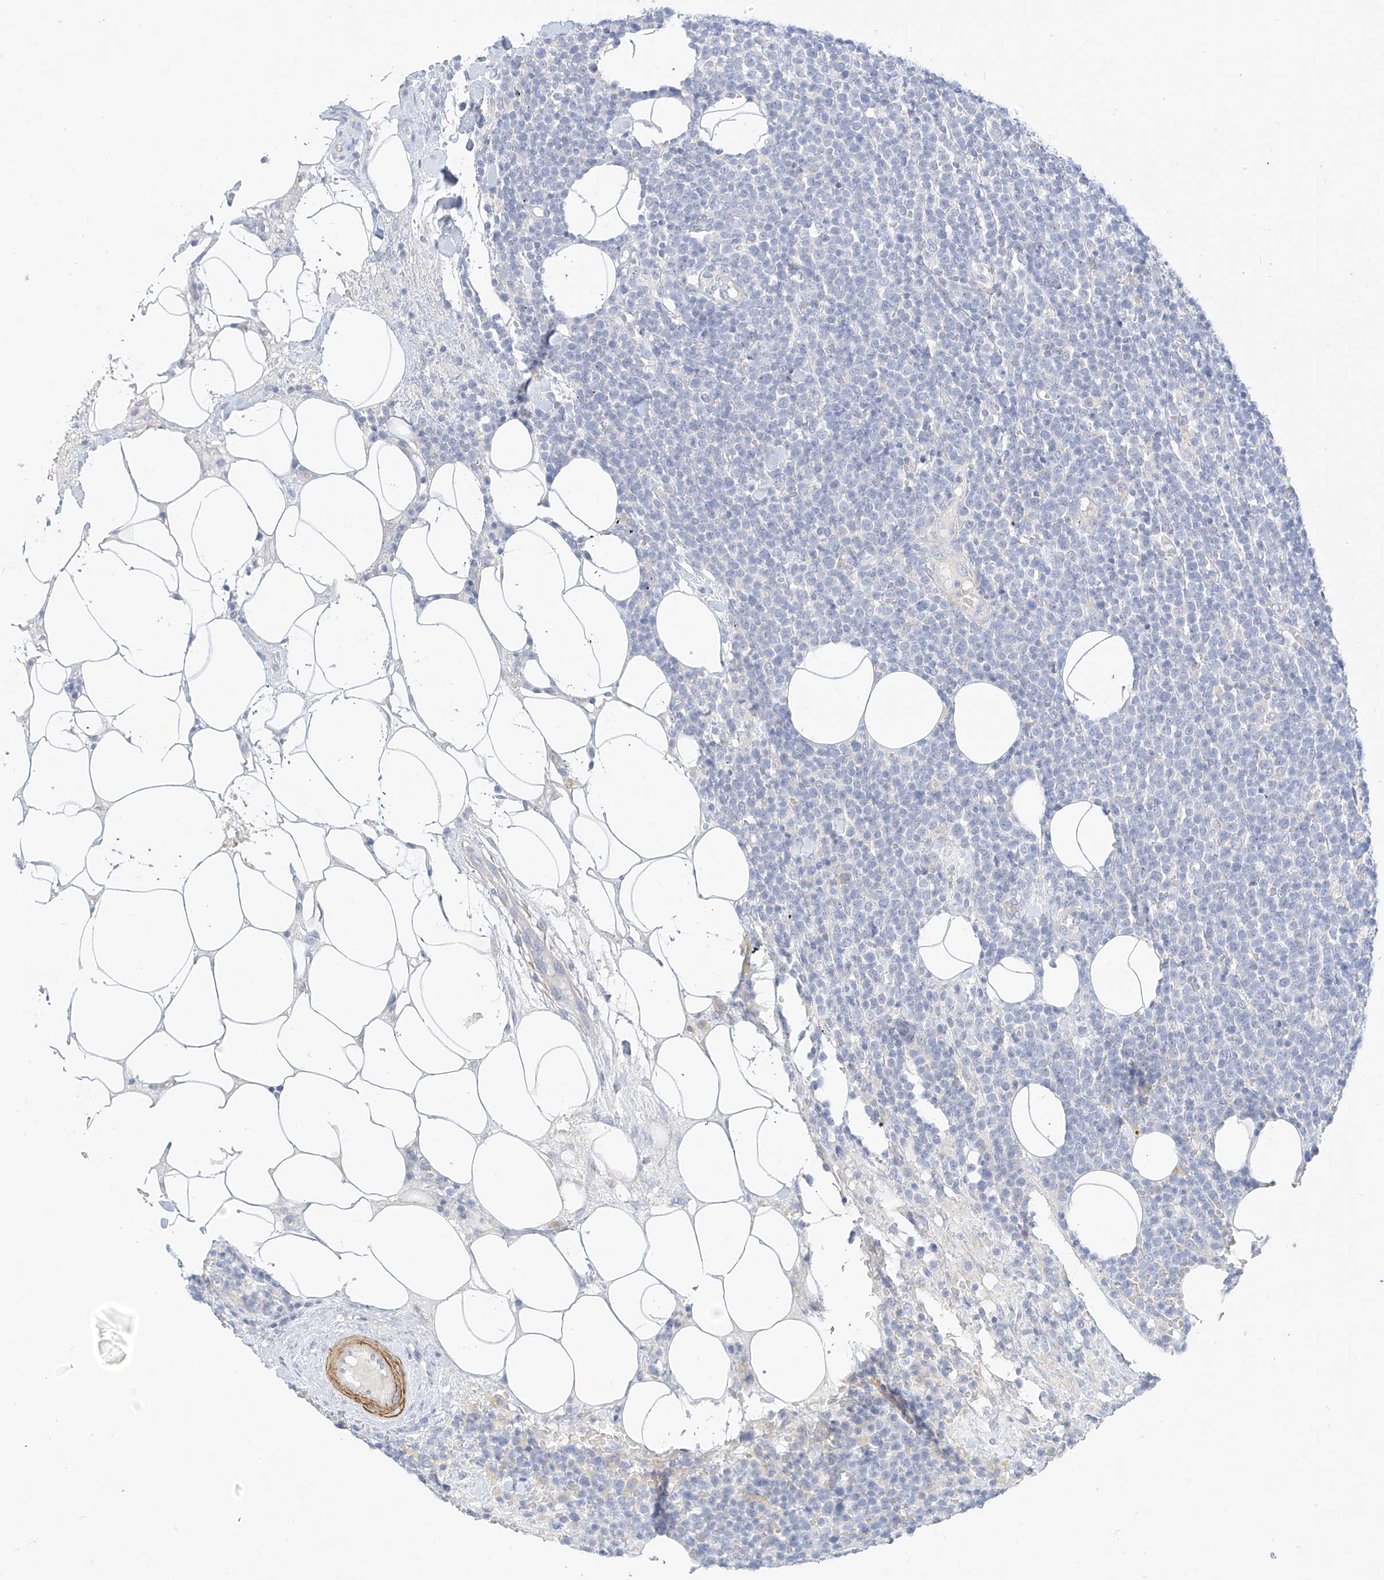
{"staining": {"intensity": "negative", "quantity": "none", "location": "none"}, "tissue": "lymphoma", "cell_type": "Tumor cells", "image_type": "cancer", "snomed": [{"axis": "morphology", "description": "Malignant lymphoma, non-Hodgkin's type, High grade"}, {"axis": "topography", "description": "Lymph node"}], "caption": "Image shows no protein staining in tumor cells of lymphoma tissue.", "gene": "ST3GAL5", "patient": {"sex": "male", "age": 61}}